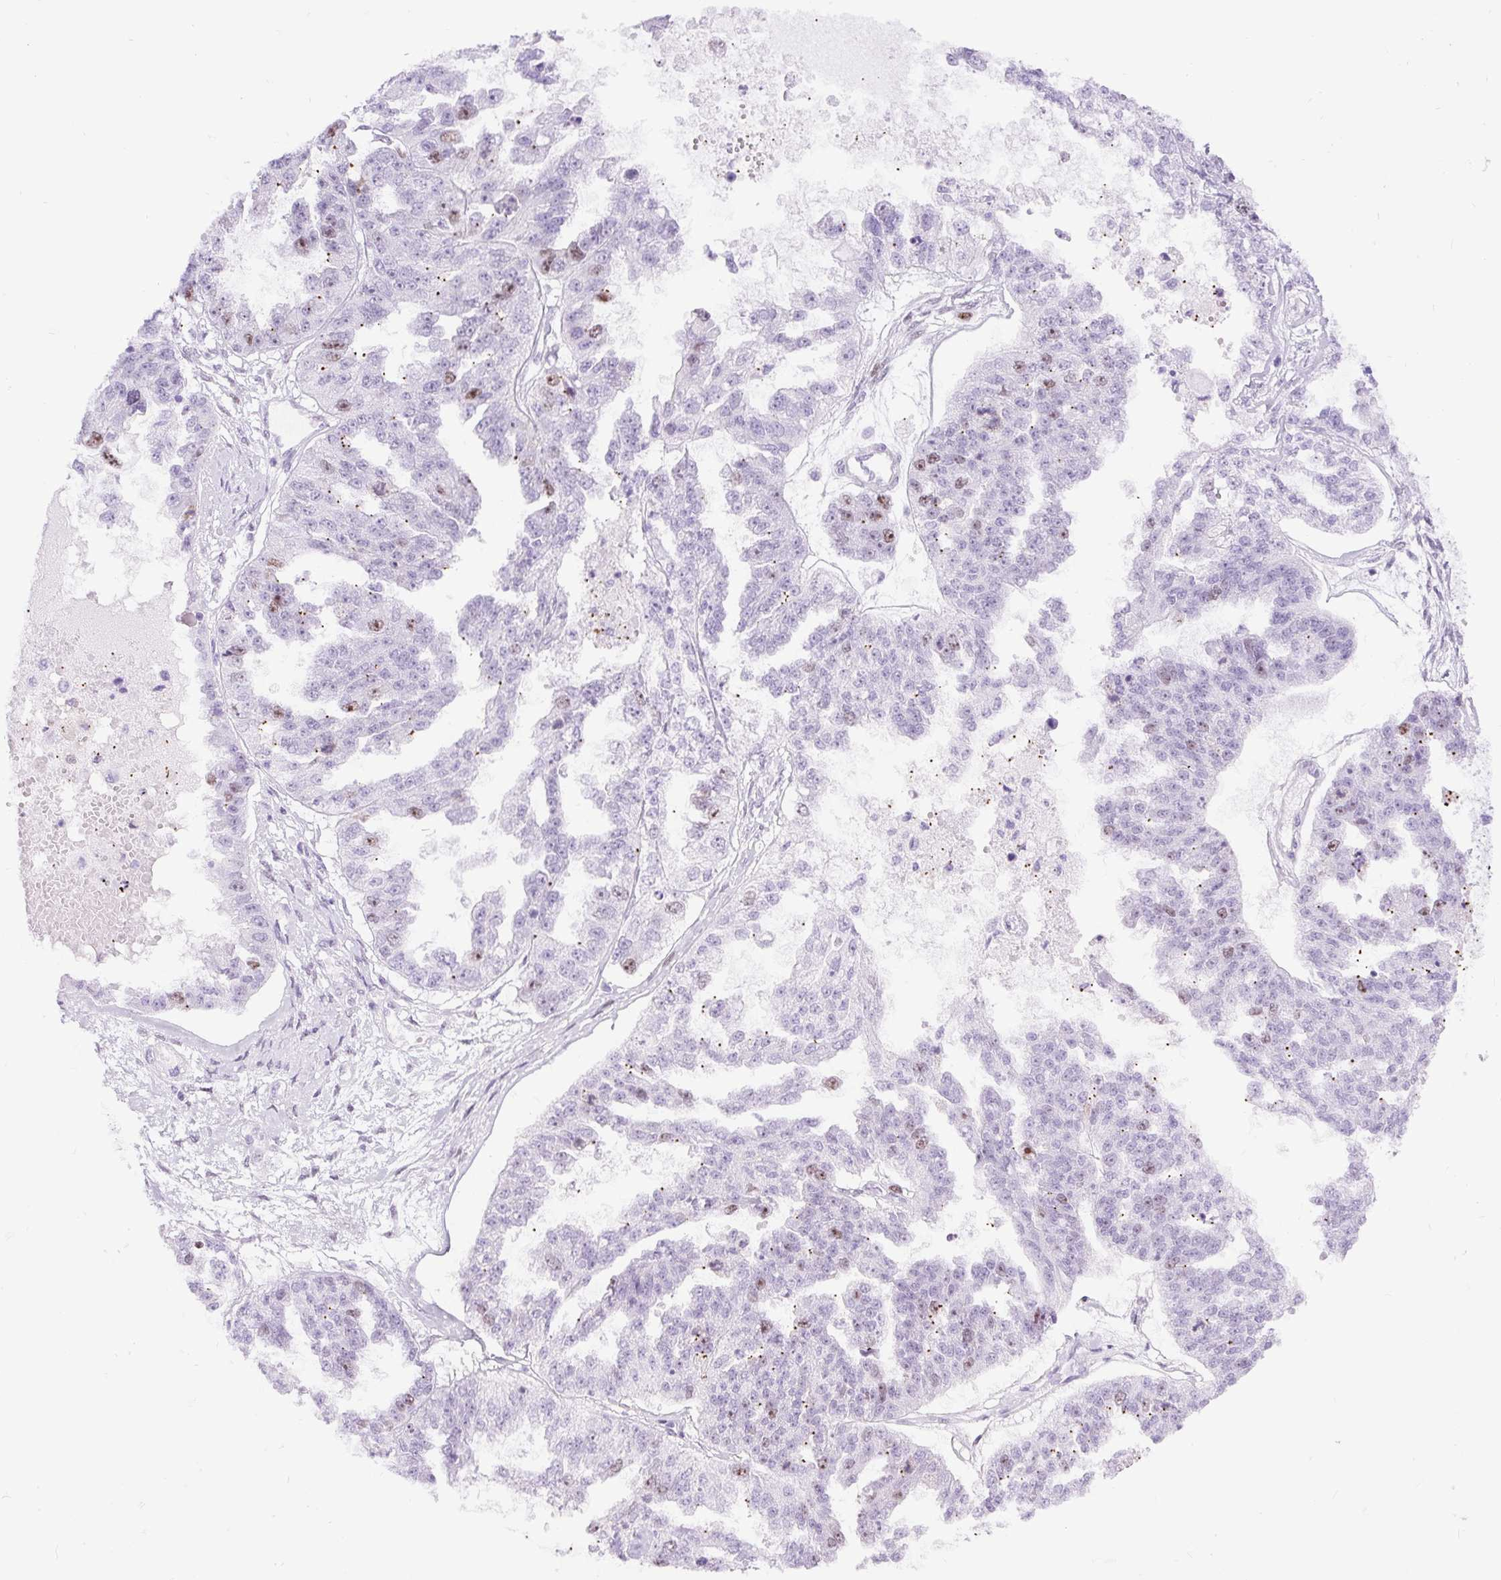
{"staining": {"intensity": "weak", "quantity": "<25%", "location": "nuclear"}, "tissue": "ovarian cancer", "cell_type": "Tumor cells", "image_type": "cancer", "snomed": [{"axis": "morphology", "description": "Cystadenocarcinoma, serous, NOS"}, {"axis": "topography", "description": "Ovary"}], "caption": "The immunohistochemistry micrograph has no significant staining in tumor cells of ovarian serous cystadenocarcinoma tissue.", "gene": "RACGAP1", "patient": {"sex": "female", "age": 58}}